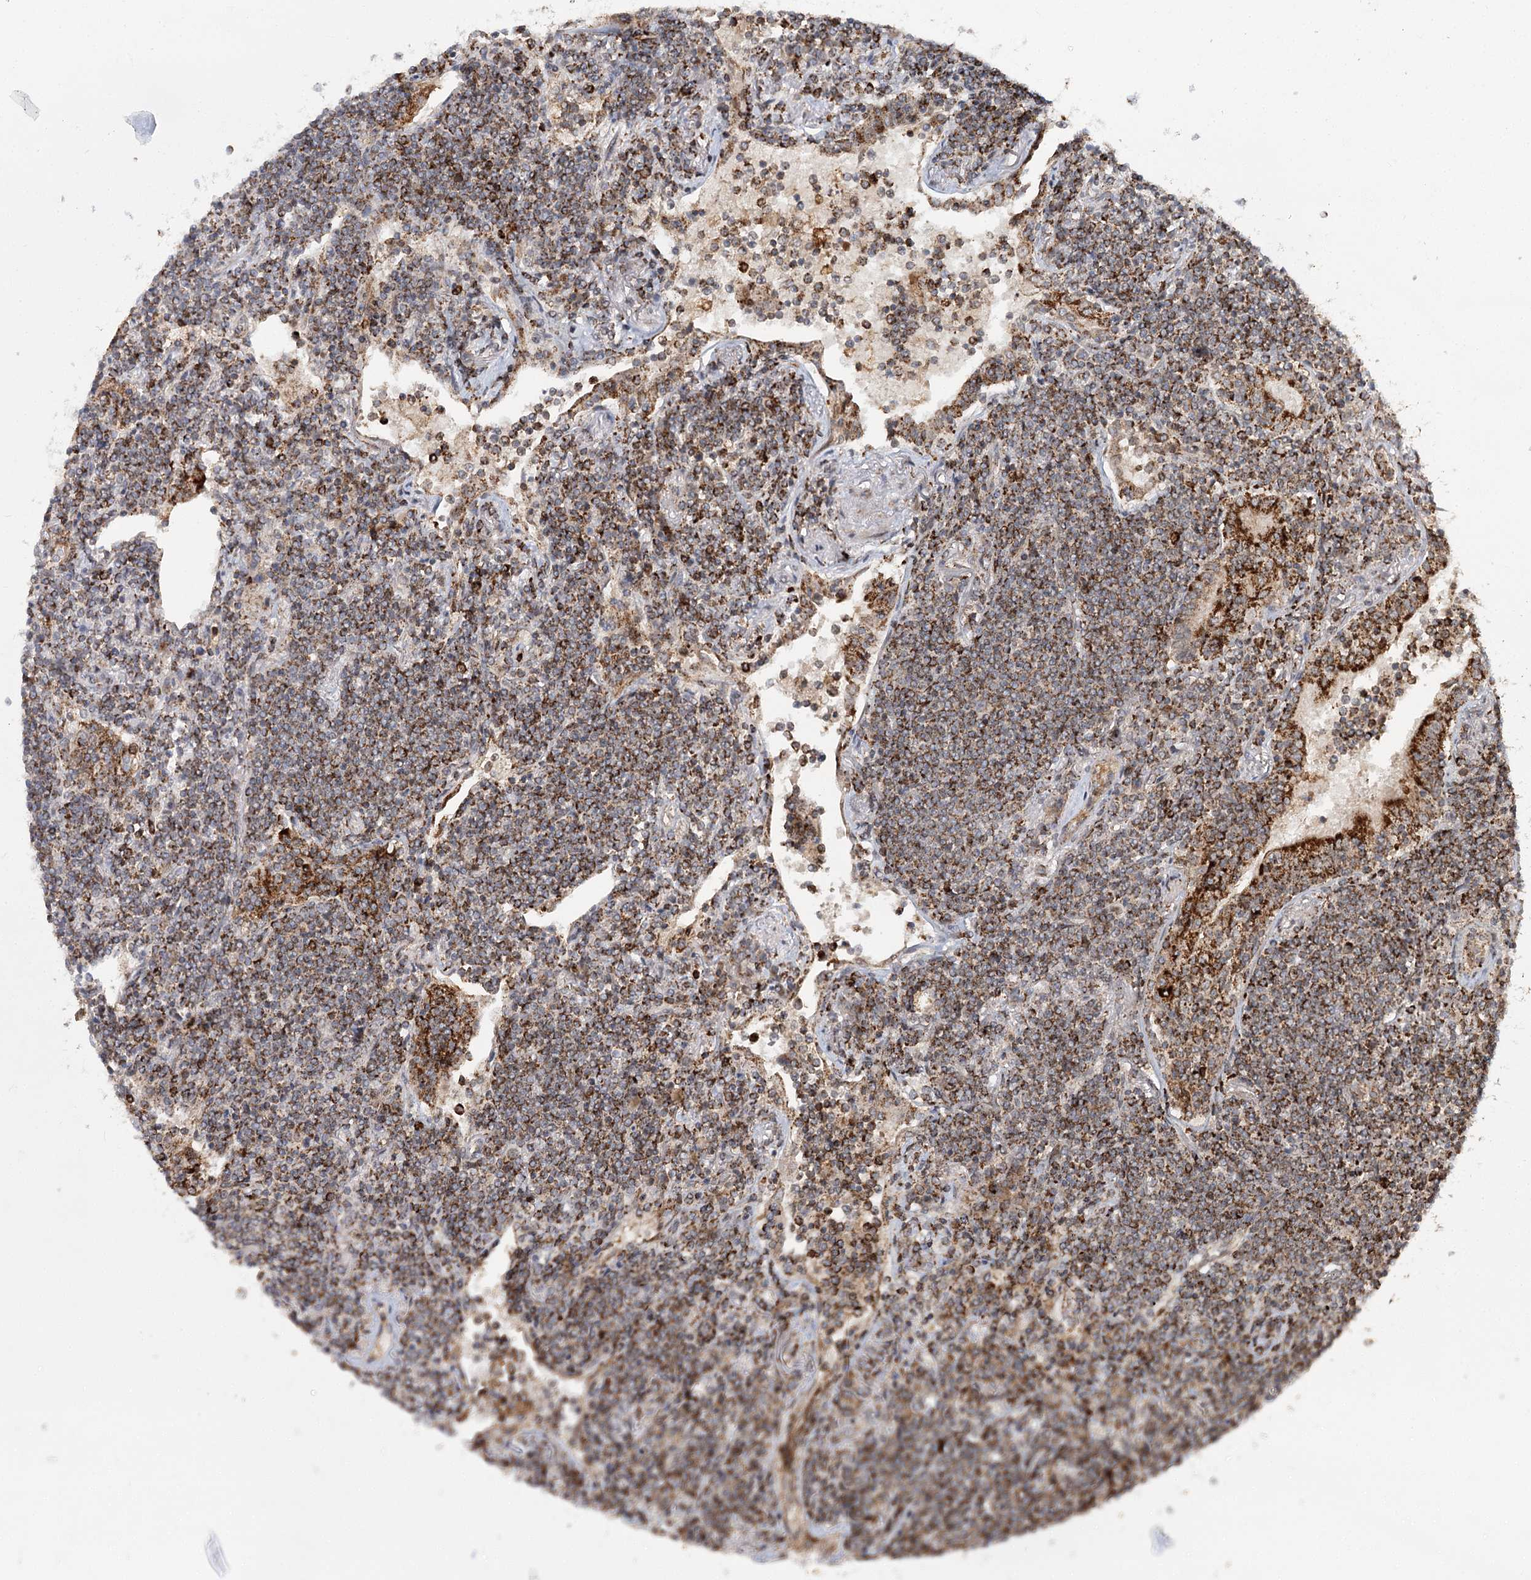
{"staining": {"intensity": "moderate", "quantity": ">75%", "location": "cytoplasmic/membranous"}, "tissue": "lymphoma", "cell_type": "Tumor cells", "image_type": "cancer", "snomed": [{"axis": "morphology", "description": "Malignant lymphoma, non-Hodgkin's type, Low grade"}, {"axis": "topography", "description": "Lung"}], "caption": "Tumor cells reveal medium levels of moderate cytoplasmic/membranous staining in about >75% of cells in human malignant lymphoma, non-Hodgkin's type (low-grade).", "gene": "ZNRF3", "patient": {"sex": "female", "age": 71}}